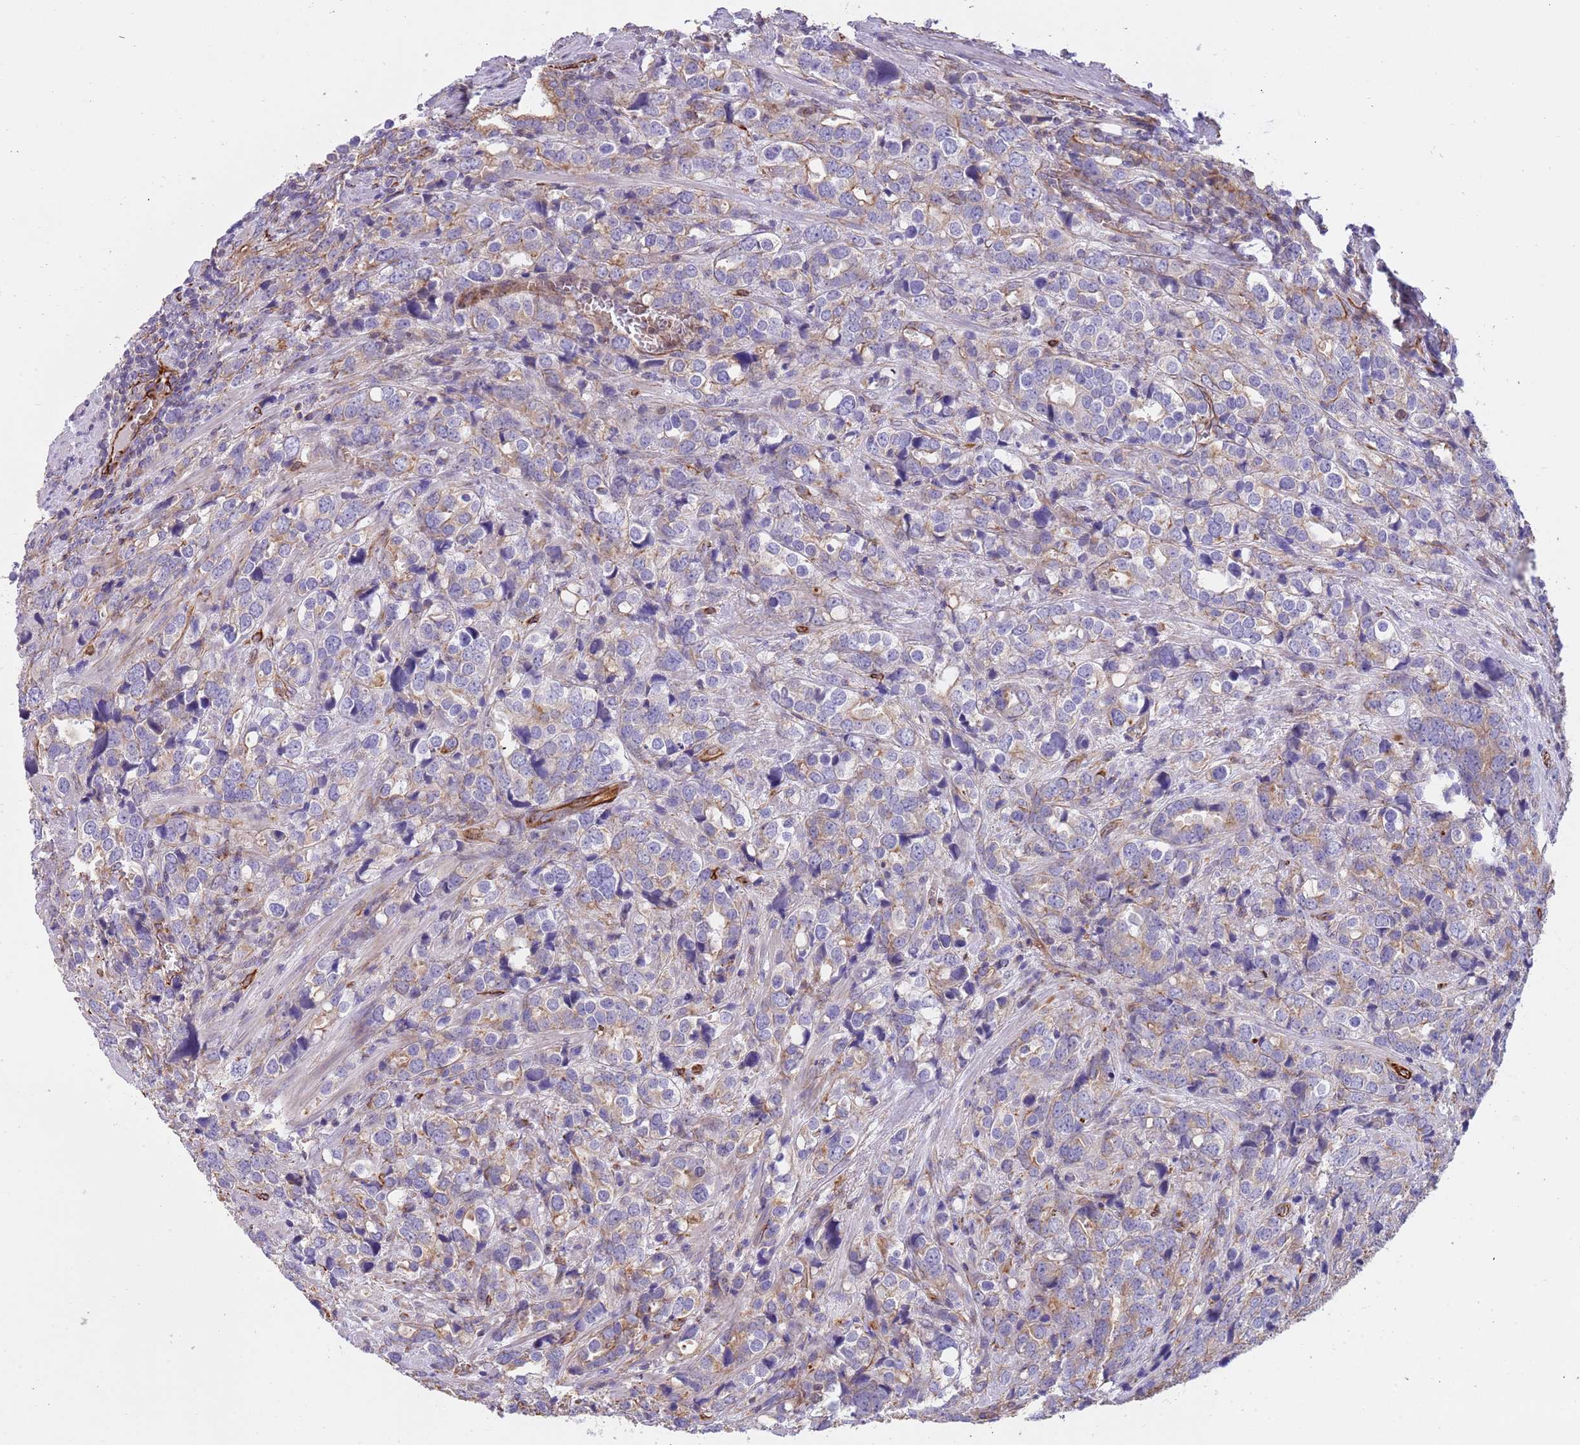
{"staining": {"intensity": "weak", "quantity": "<25%", "location": "cytoplasmic/membranous"}, "tissue": "prostate cancer", "cell_type": "Tumor cells", "image_type": "cancer", "snomed": [{"axis": "morphology", "description": "Adenocarcinoma, High grade"}, {"axis": "topography", "description": "Prostate"}], "caption": "Immunohistochemistry histopathology image of prostate high-grade adenocarcinoma stained for a protein (brown), which demonstrates no staining in tumor cells. (Brightfield microscopy of DAB IHC at high magnification).", "gene": "MOGAT1", "patient": {"sex": "male", "age": 71}}